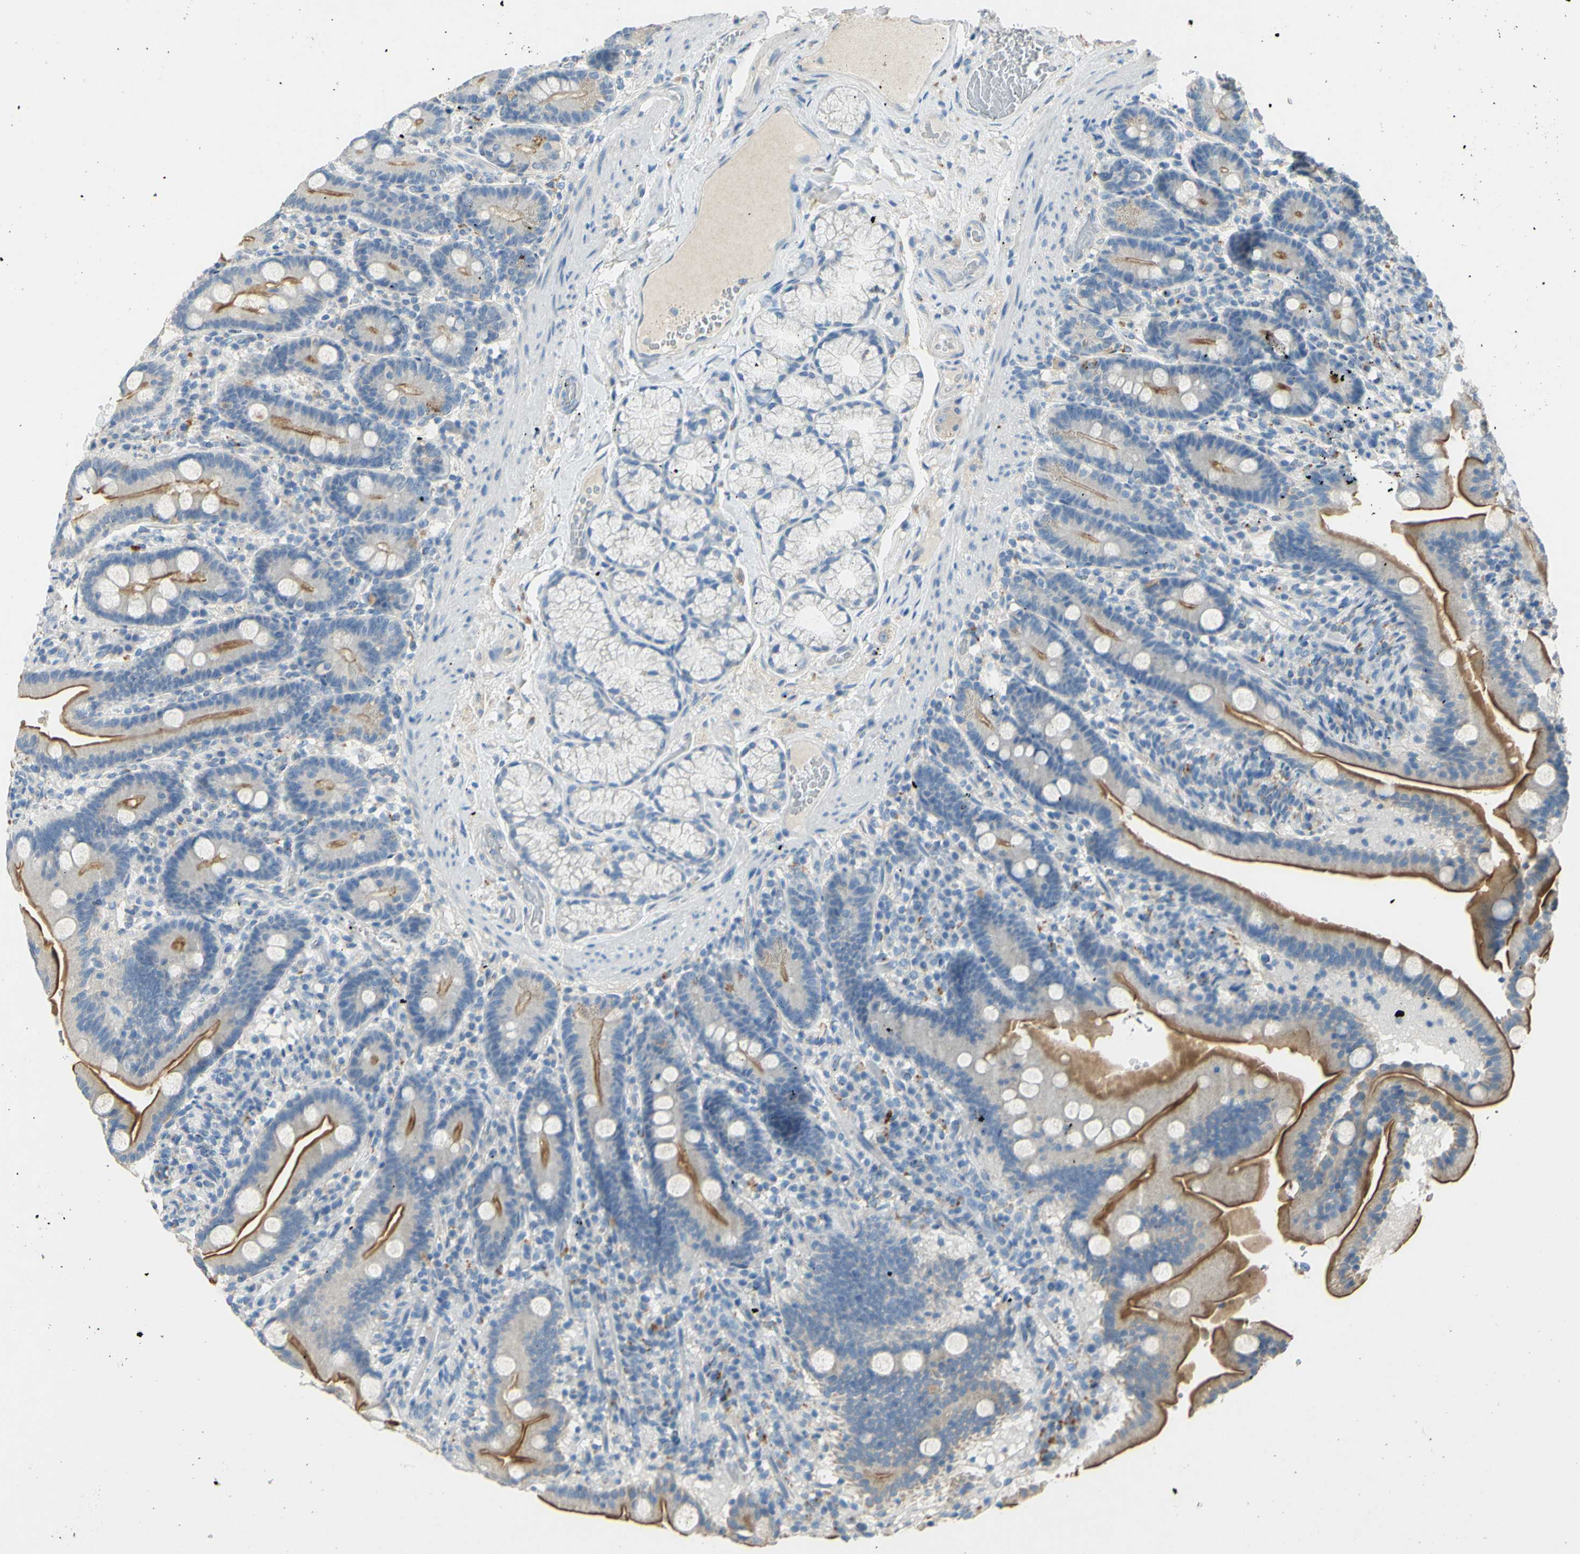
{"staining": {"intensity": "moderate", "quantity": "25%-75%", "location": "cytoplasmic/membranous"}, "tissue": "duodenum", "cell_type": "Glandular cells", "image_type": "normal", "snomed": [{"axis": "morphology", "description": "Normal tissue, NOS"}, {"axis": "topography", "description": "Duodenum"}], "caption": "This image displays immunohistochemistry (IHC) staining of normal human duodenum, with medium moderate cytoplasmic/membranous expression in about 25%-75% of glandular cells.", "gene": "CDH10", "patient": {"sex": "male", "age": 54}}